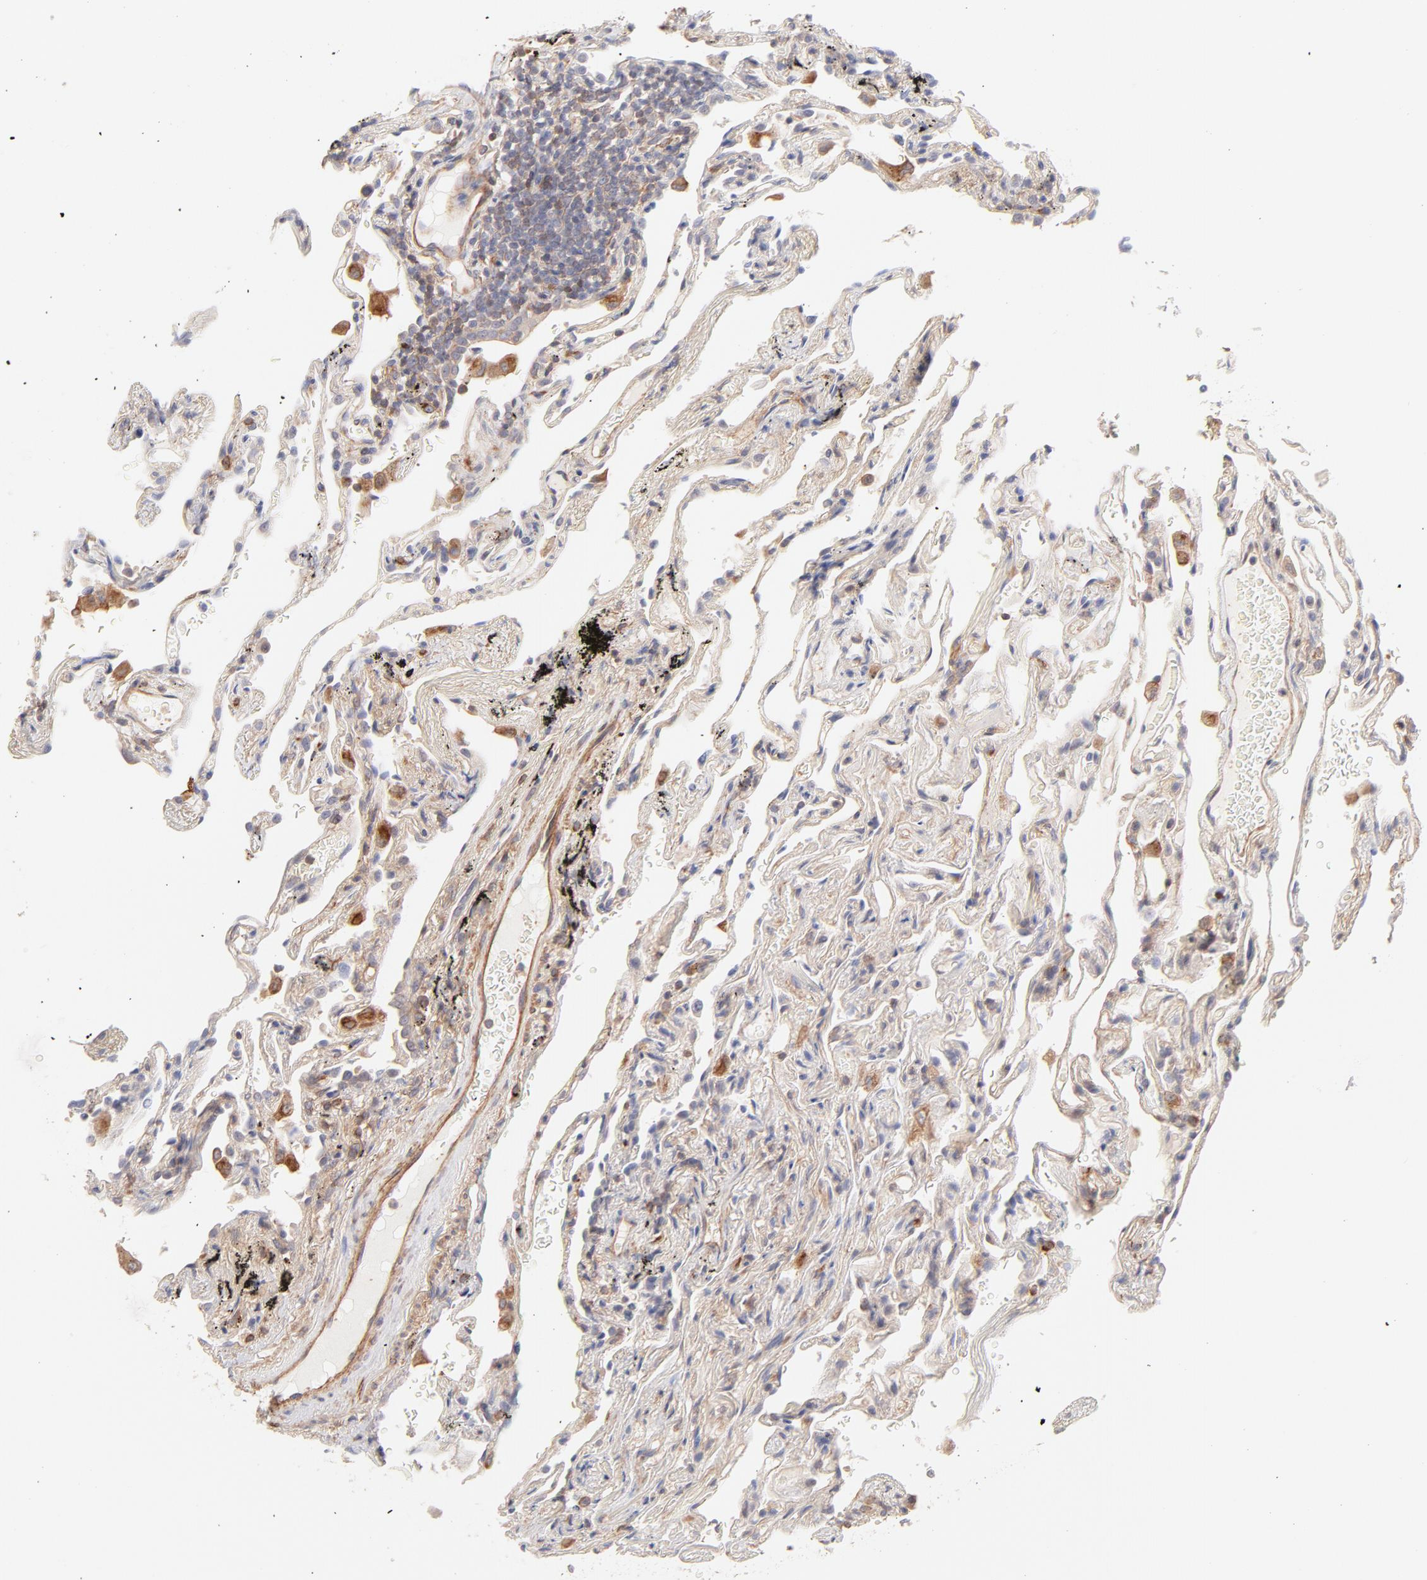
{"staining": {"intensity": "negative", "quantity": "none", "location": "none"}, "tissue": "lung", "cell_type": "Alveolar cells", "image_type": "normal", "snomed": [{"axis": "morphology", "description": "Normal tissue, NOS"}, {"axis": "morphology", "description": "Inflammation, NOS"}, {"axis": "topography", "description": "Lung"}], "caption": "Immunohistochemical staining of normal lung exhibits no significant positivity in alveolar cells. Brightfield microscopy of immunohistochemistry (IHC) stained with DAB (3,3'-diaminobenzidine) (brown) and hematoxylin (blue), captured at high magnification.", "gene": "LDLRAP1", "patient": {"sex": "male", "age": 69}}